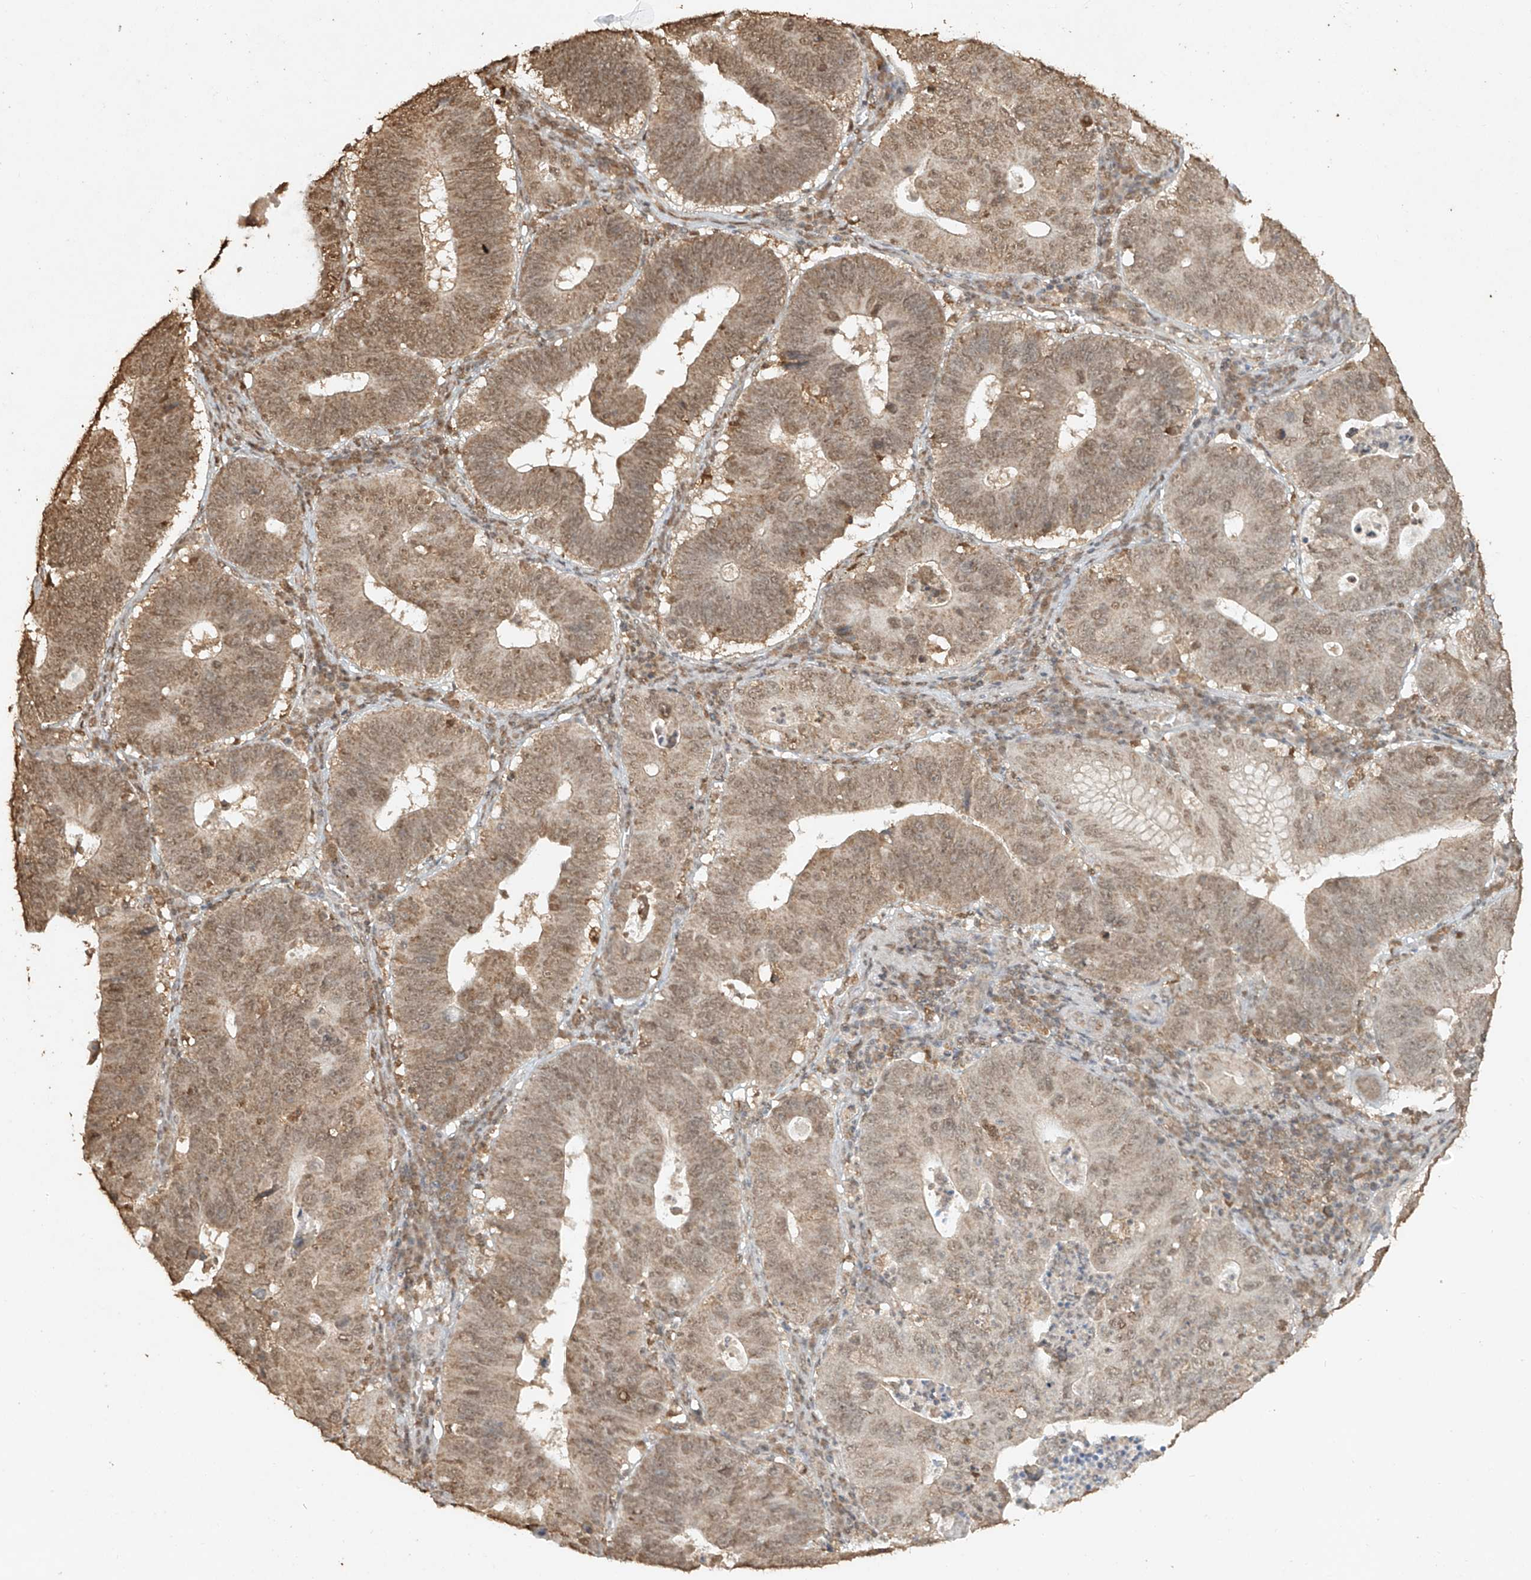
{"staining": {"intensity": "moderate", "quantity": ">75%", "location": "cytoplasmic/membranous,nuclear"}, "tissue": "stomach cancer", "cell_type": "Tumor cells", "image_type": "cancer", "snomed": [{"axis": "morphology", "description": "Adenocarcinoma, NOS"}, {"axis": "topography", "description": "Stomach"}], "caption": "Stomach adenocarcinoma was stained to show a protein in brown. There is medium levels of moderate cytoplasmic/membranous and nuclear staining in about >75% of tumor cells. Nuclei are stained in blue.", "gene": "TIGAR", "patient": {"sex": "male", "age": 59}}